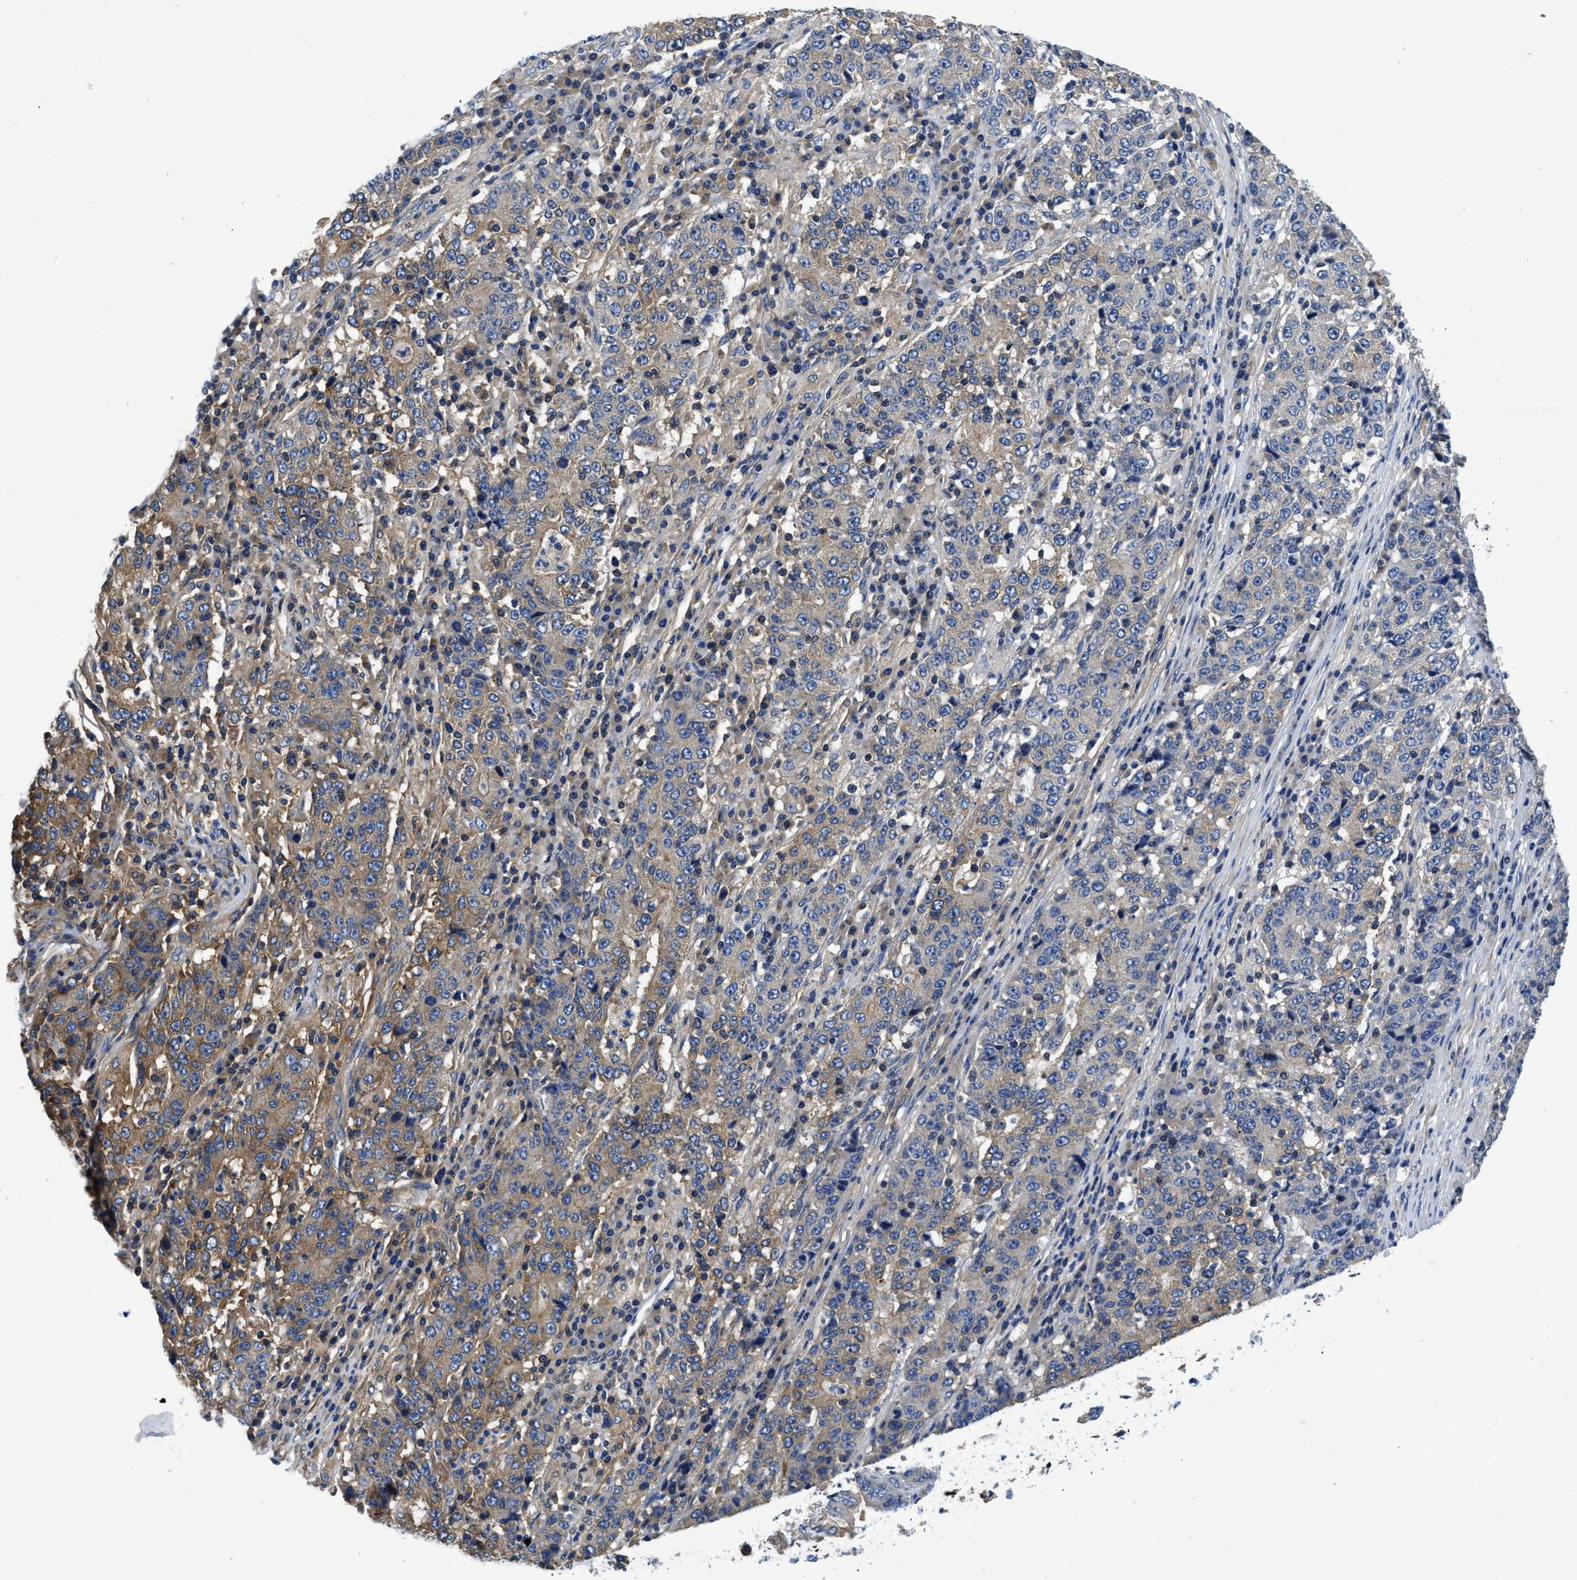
{"staining": {"intensity": "moderate", "quantity": ">75%", "location": "cytoplasmic/membranous"}, "tissue": "stomach cancer", "cell_type": "Tumor cells", "image_type": "cancer", "snomed": [{"axis": "morphology", "description": "Adenocarcinoma, NOS"}, {"axis": "topography", "description": "Stomach"}], "caption": "Protein staining of stomach cancer tissue exhibits moderate cytoplasmic/membranous positivity in approximately >75% of tumor cells.", "gene": "STAT2", "patient": {"sex": "female", "age": 65}}